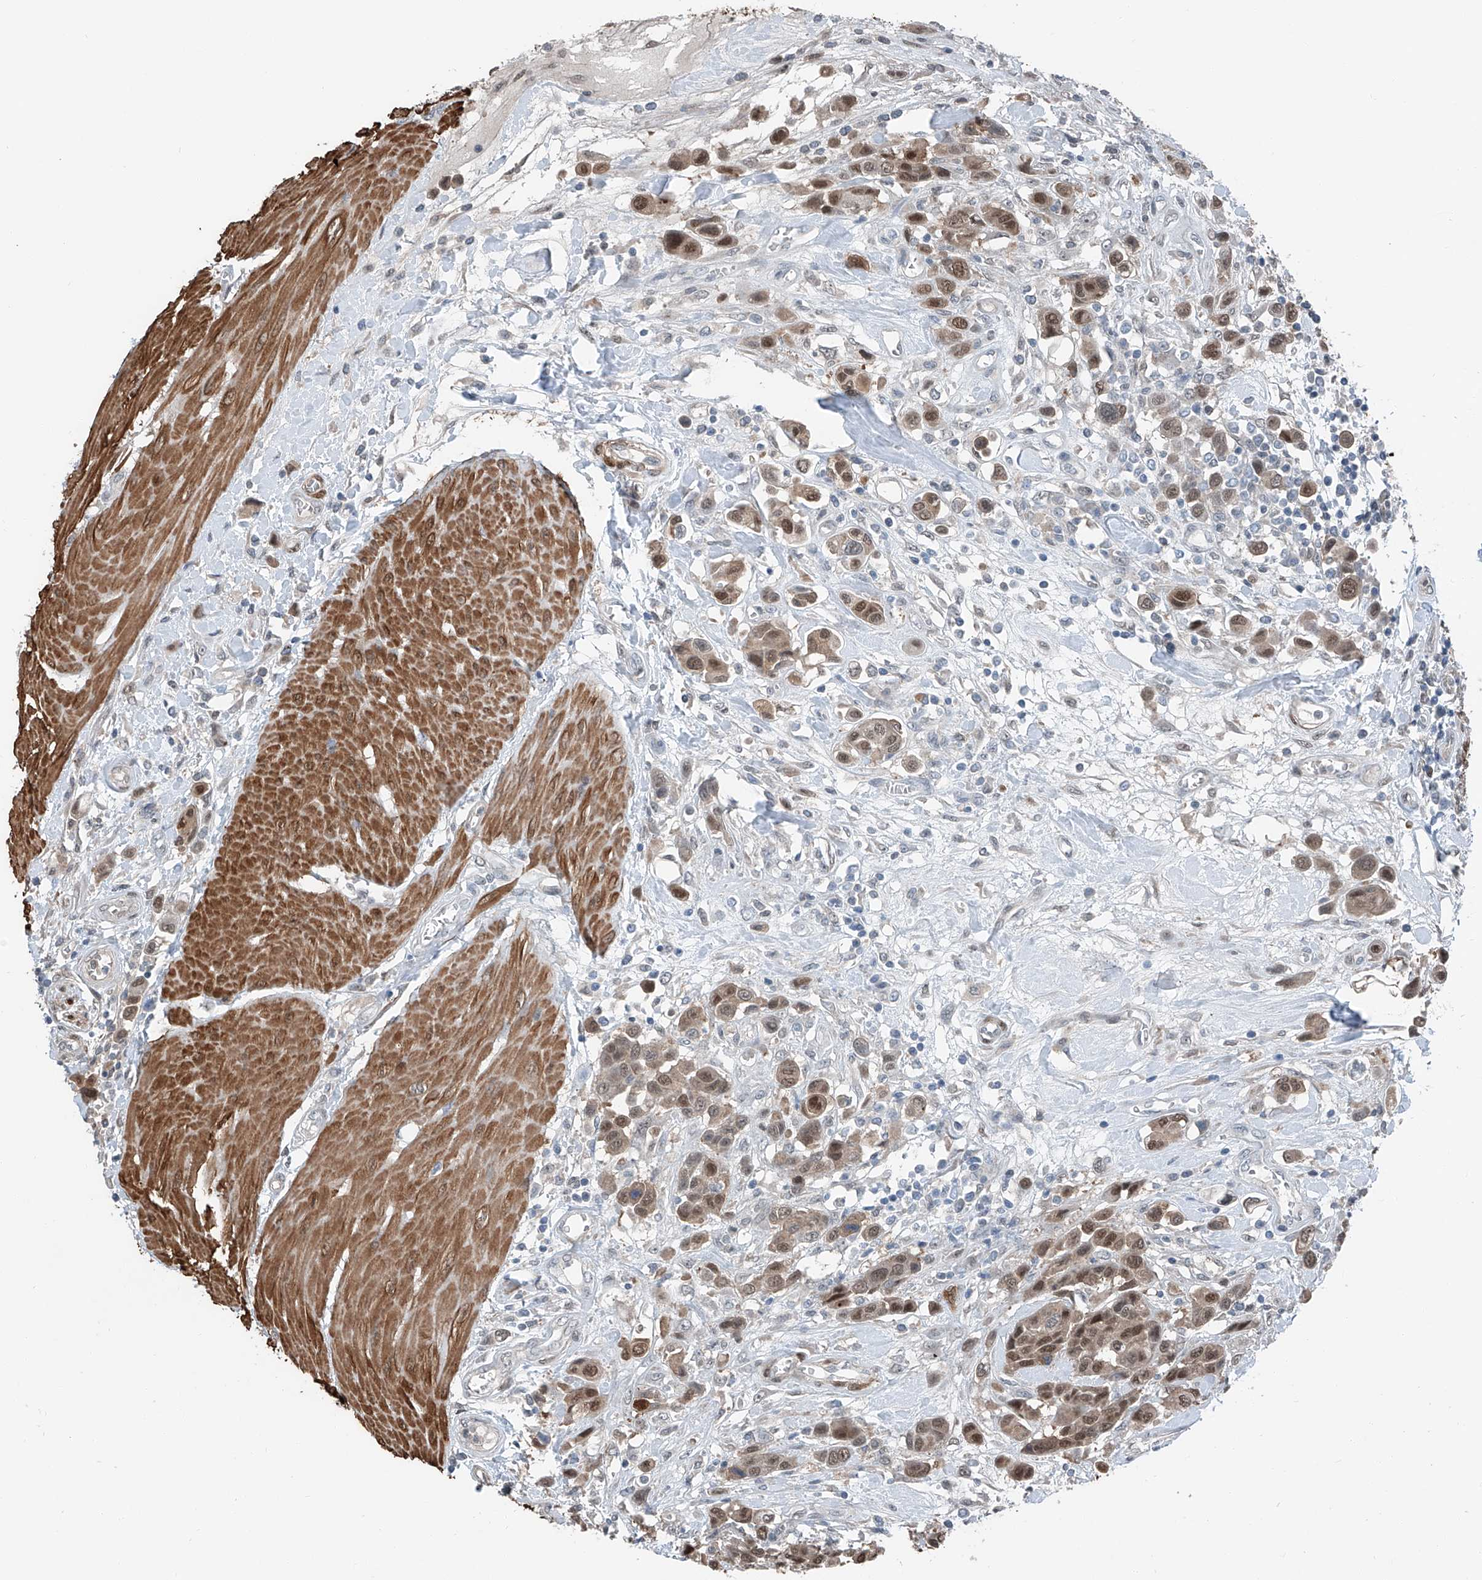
{"staining": {"intensity": "moderate", "quantity": ">75%", "location": "cytoplasmic/membranous,nuclear"}, "tissue": "urothelial cancer", "cell_type": "Tumor cells", "image_type": "cancer", "snomed": [{"axis": "morphology", "description": "Urothelial carcinoma, High grade"}, {"axis": "topography", "description": "Urinary bladder"}], "caption": "A brown stain shows moderate cytoplasmic/membranous and nuclear staining of a protein in human high-grade urothelial carcinoma tumor cells.", "gene": "HSPA6", "patient": {"sex": "male", "age": 50}}